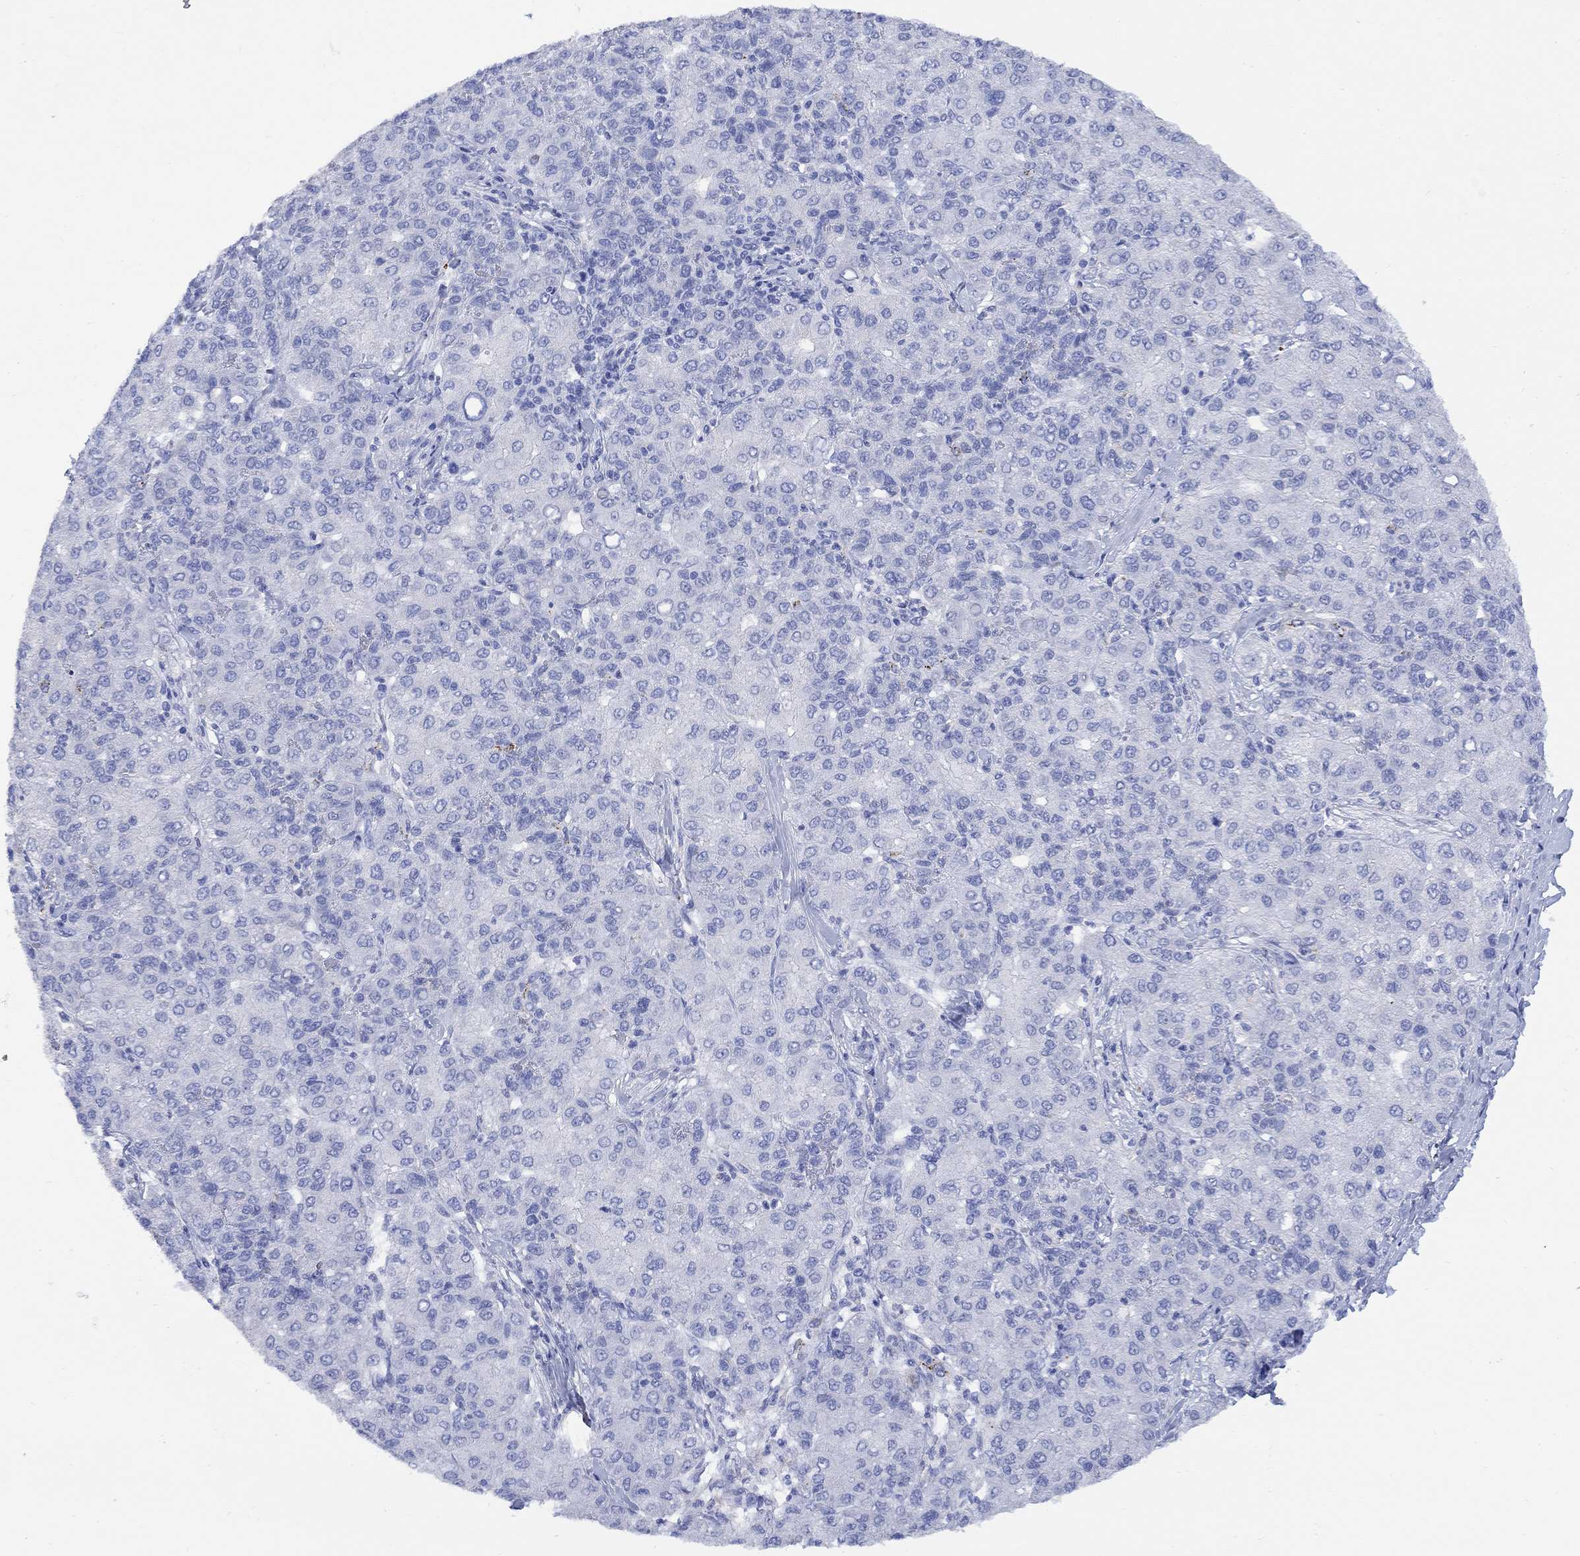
{"staining": {"intensity": "negative", "quantity": "none", "location": "none"}, "tissue": "liver cancer", "cell_type": "Tumor cells", "image_type": "cancer", "snomed": [{"axis": "morphology", "description": "Carcinoma, Hepatocellular, NOS"}, {"axis": "topography", "description": "Liver"}], "caption": "Liver cancer was stained to show a protein in brown. There is no significant staining in tumor cells.", "gene": "MYL1", "patient": {"sex": "male", "age": 65}}